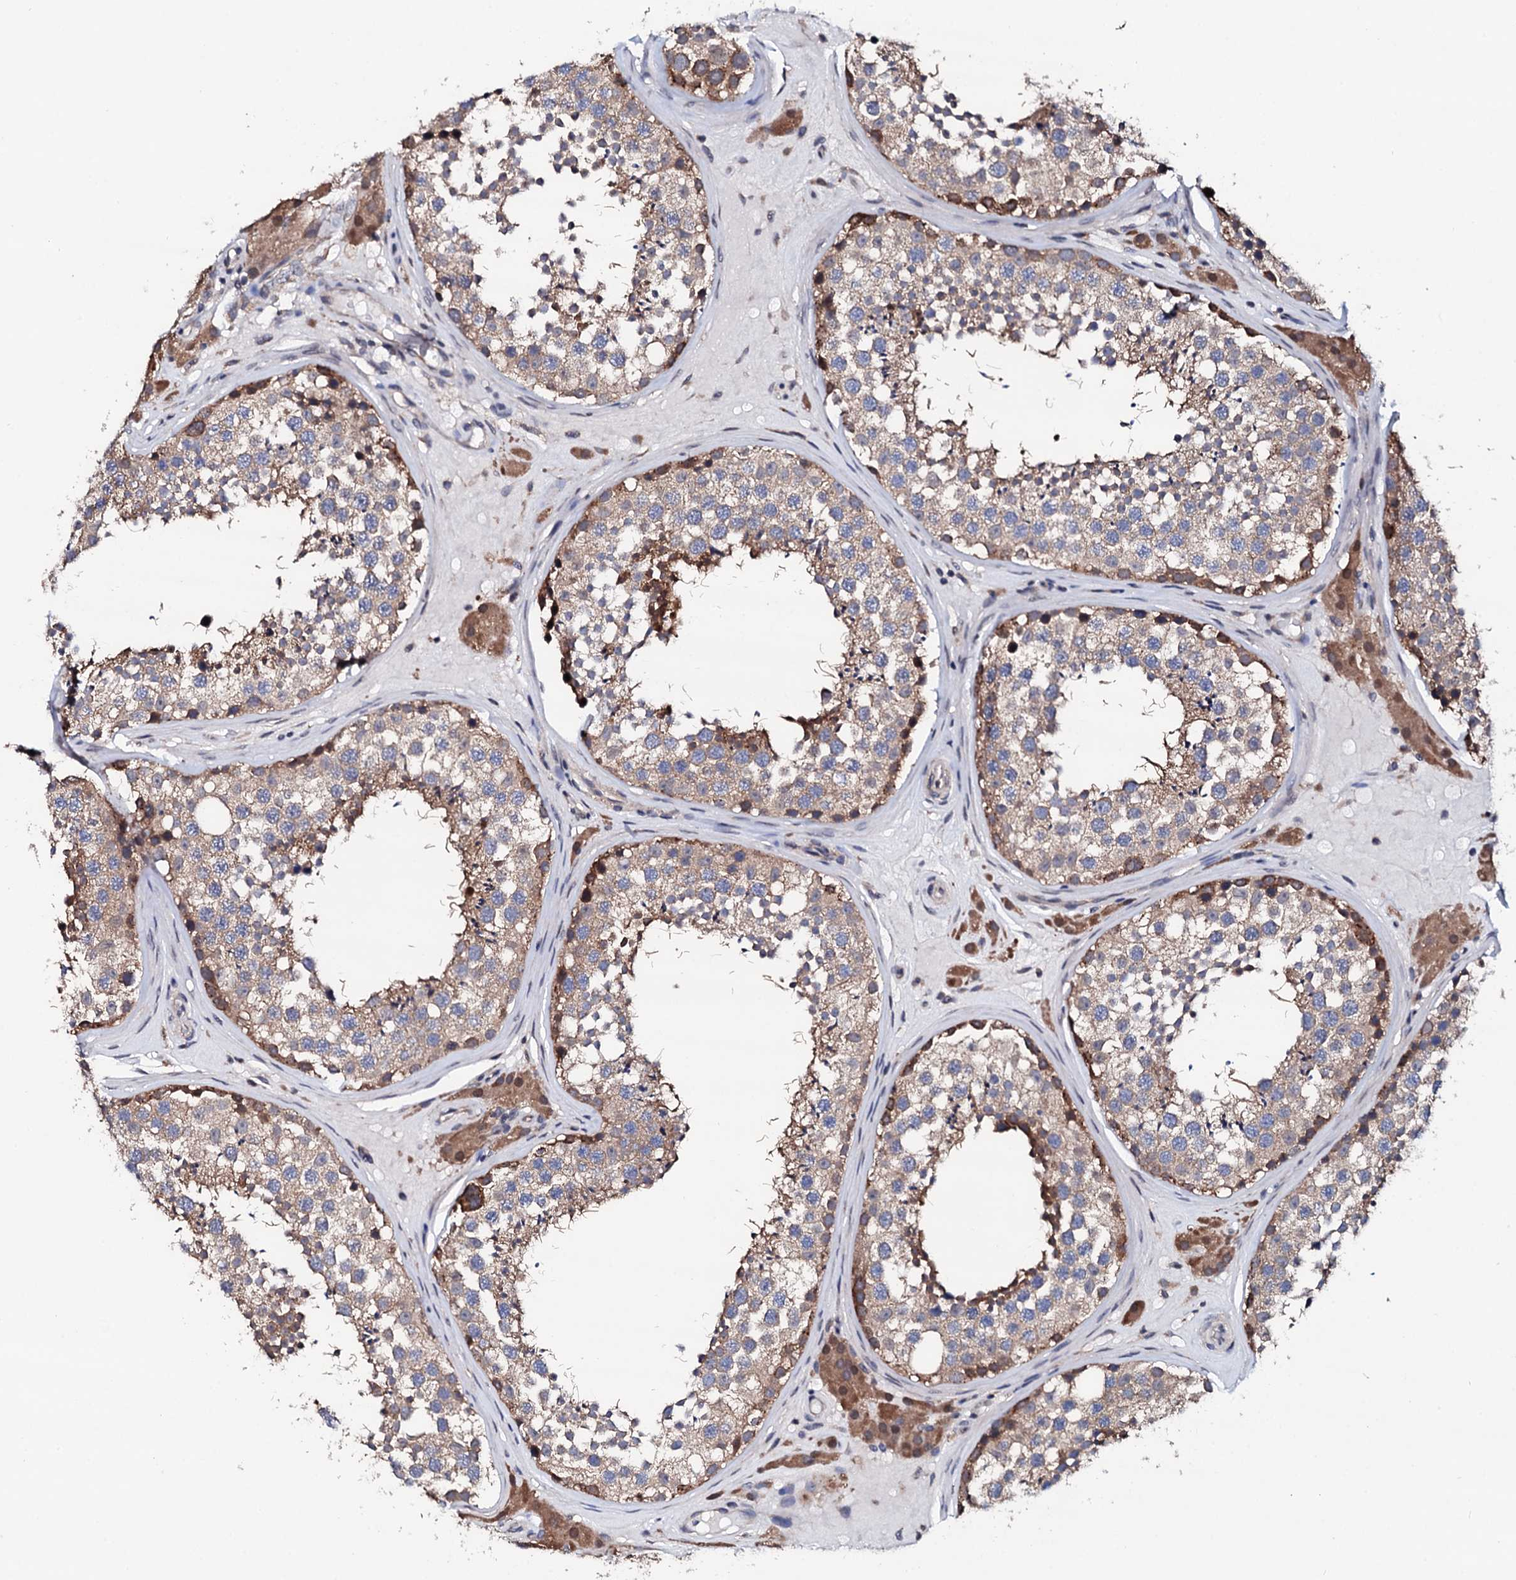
{"staining": {"intensity": "moderate", "quantity": "25%-75%", "location": "cytoplasmic/membranous"}, "tissue": "testis", "cell_type": "Cells in seminiferous ducts", "image_type": "normal", "snomed": [{"axis": "morphology", "description": "Normal tissue, NOS"}, {"axis": "topography", "description": "Testis"}], "caption": "Brown immunohistochemical staining in unremarkable human testis displays moderate cytoplasmic/membranous staining in approximately 25%-75% of cells in seminiferous ducts. The protein of interest is shown in brown color, while the nuclei are stained blue.", "gene": "EDC3", "patient": {"sex": "male", "age": 46}}